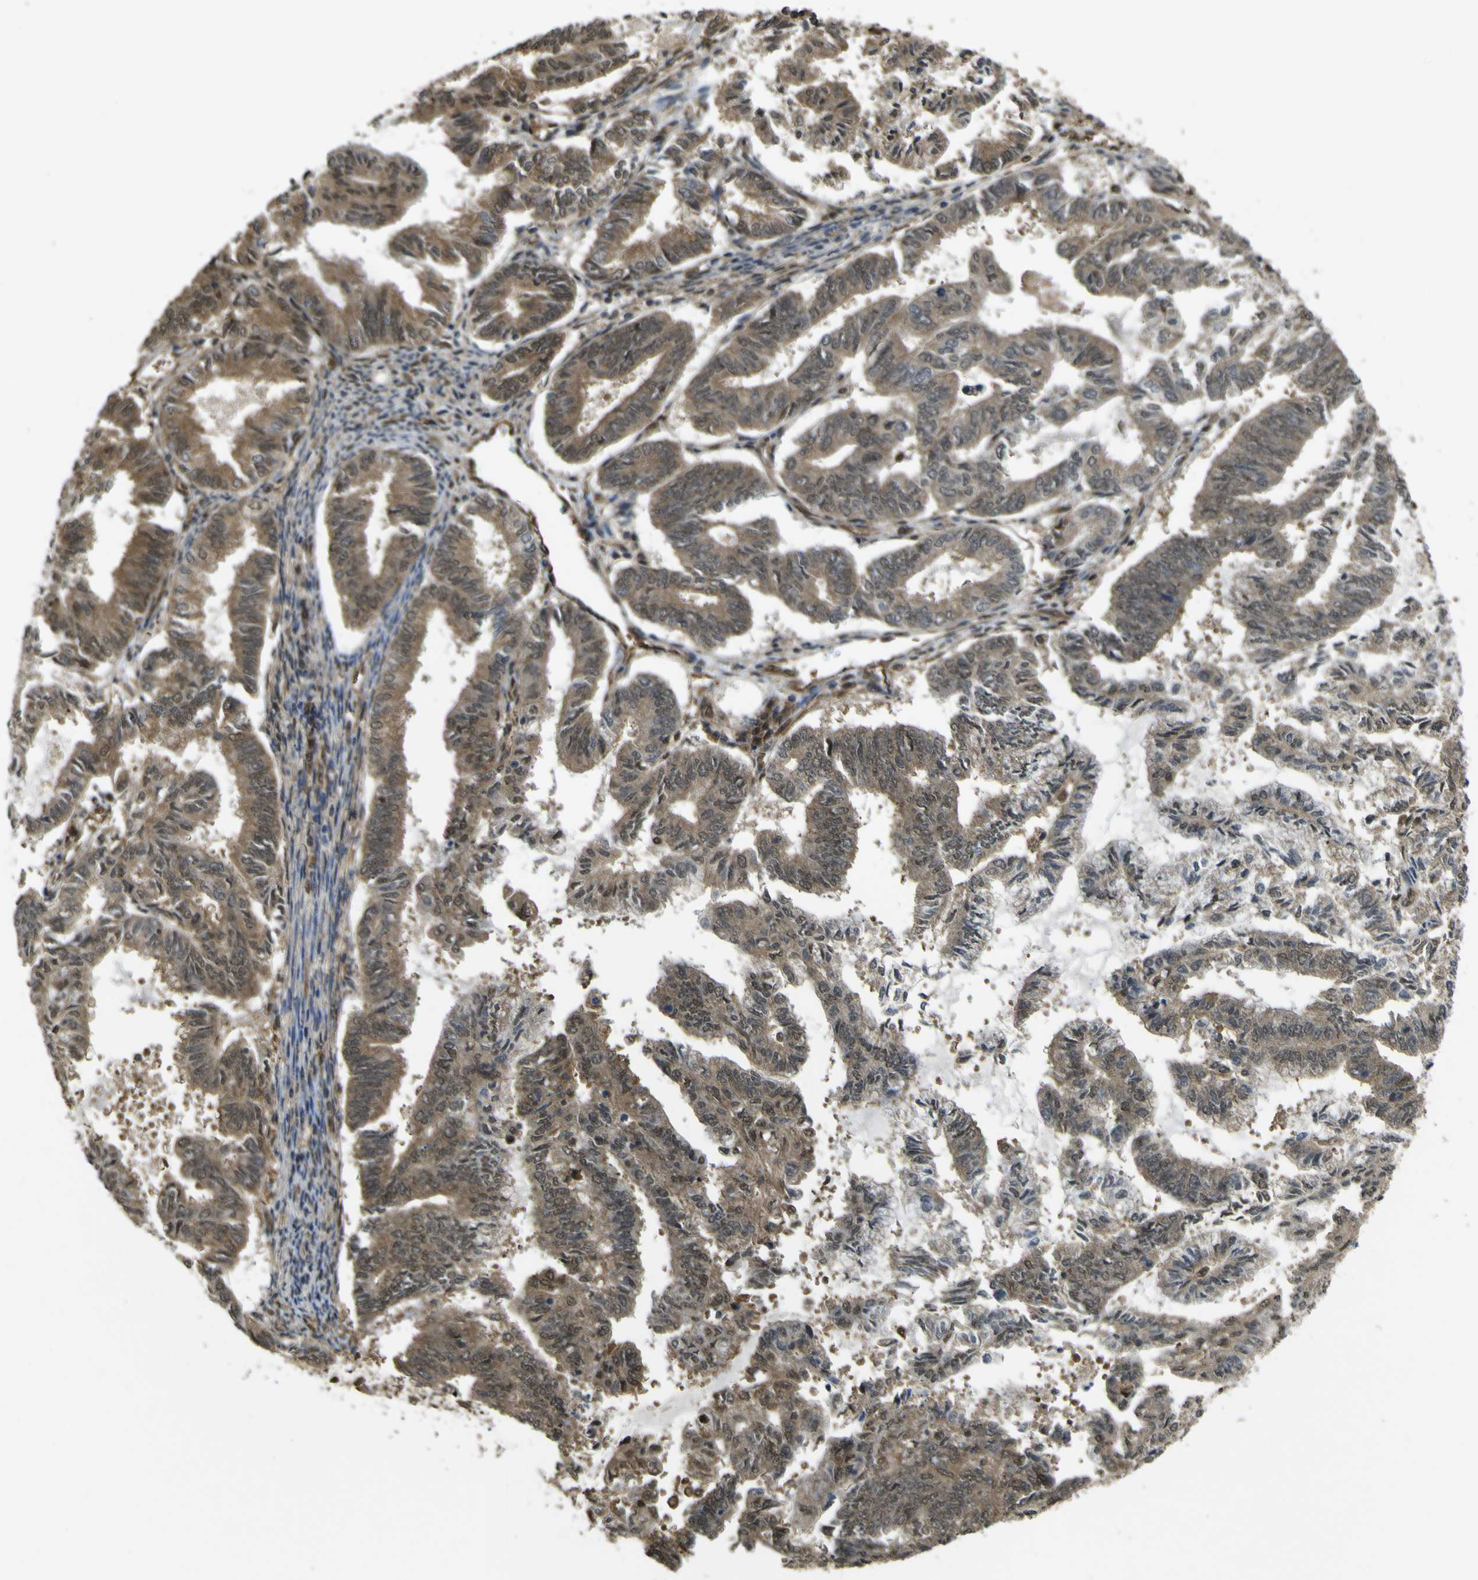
{"staining": {"intensity": "moderate", "quantity": ">75%", "location": "cytoplasmic/membranous"}, "tissue": "endometrial cancer", "cell_type": "Tumor cells", "image_type": "cancer", "snomed": [{"axis": "morphology", "description": "Adenocarcinoma, NOS"}, {"axis": "topography", "description": "Endometrium"}], "caption": "Adenocarcinoma (endometrial) tissue shows moderate cytoplasmic/membranous expression in approximately >75% of tumor cells", "gene": "YWHAG", "patient": {"sex": "female", "age": 86}}